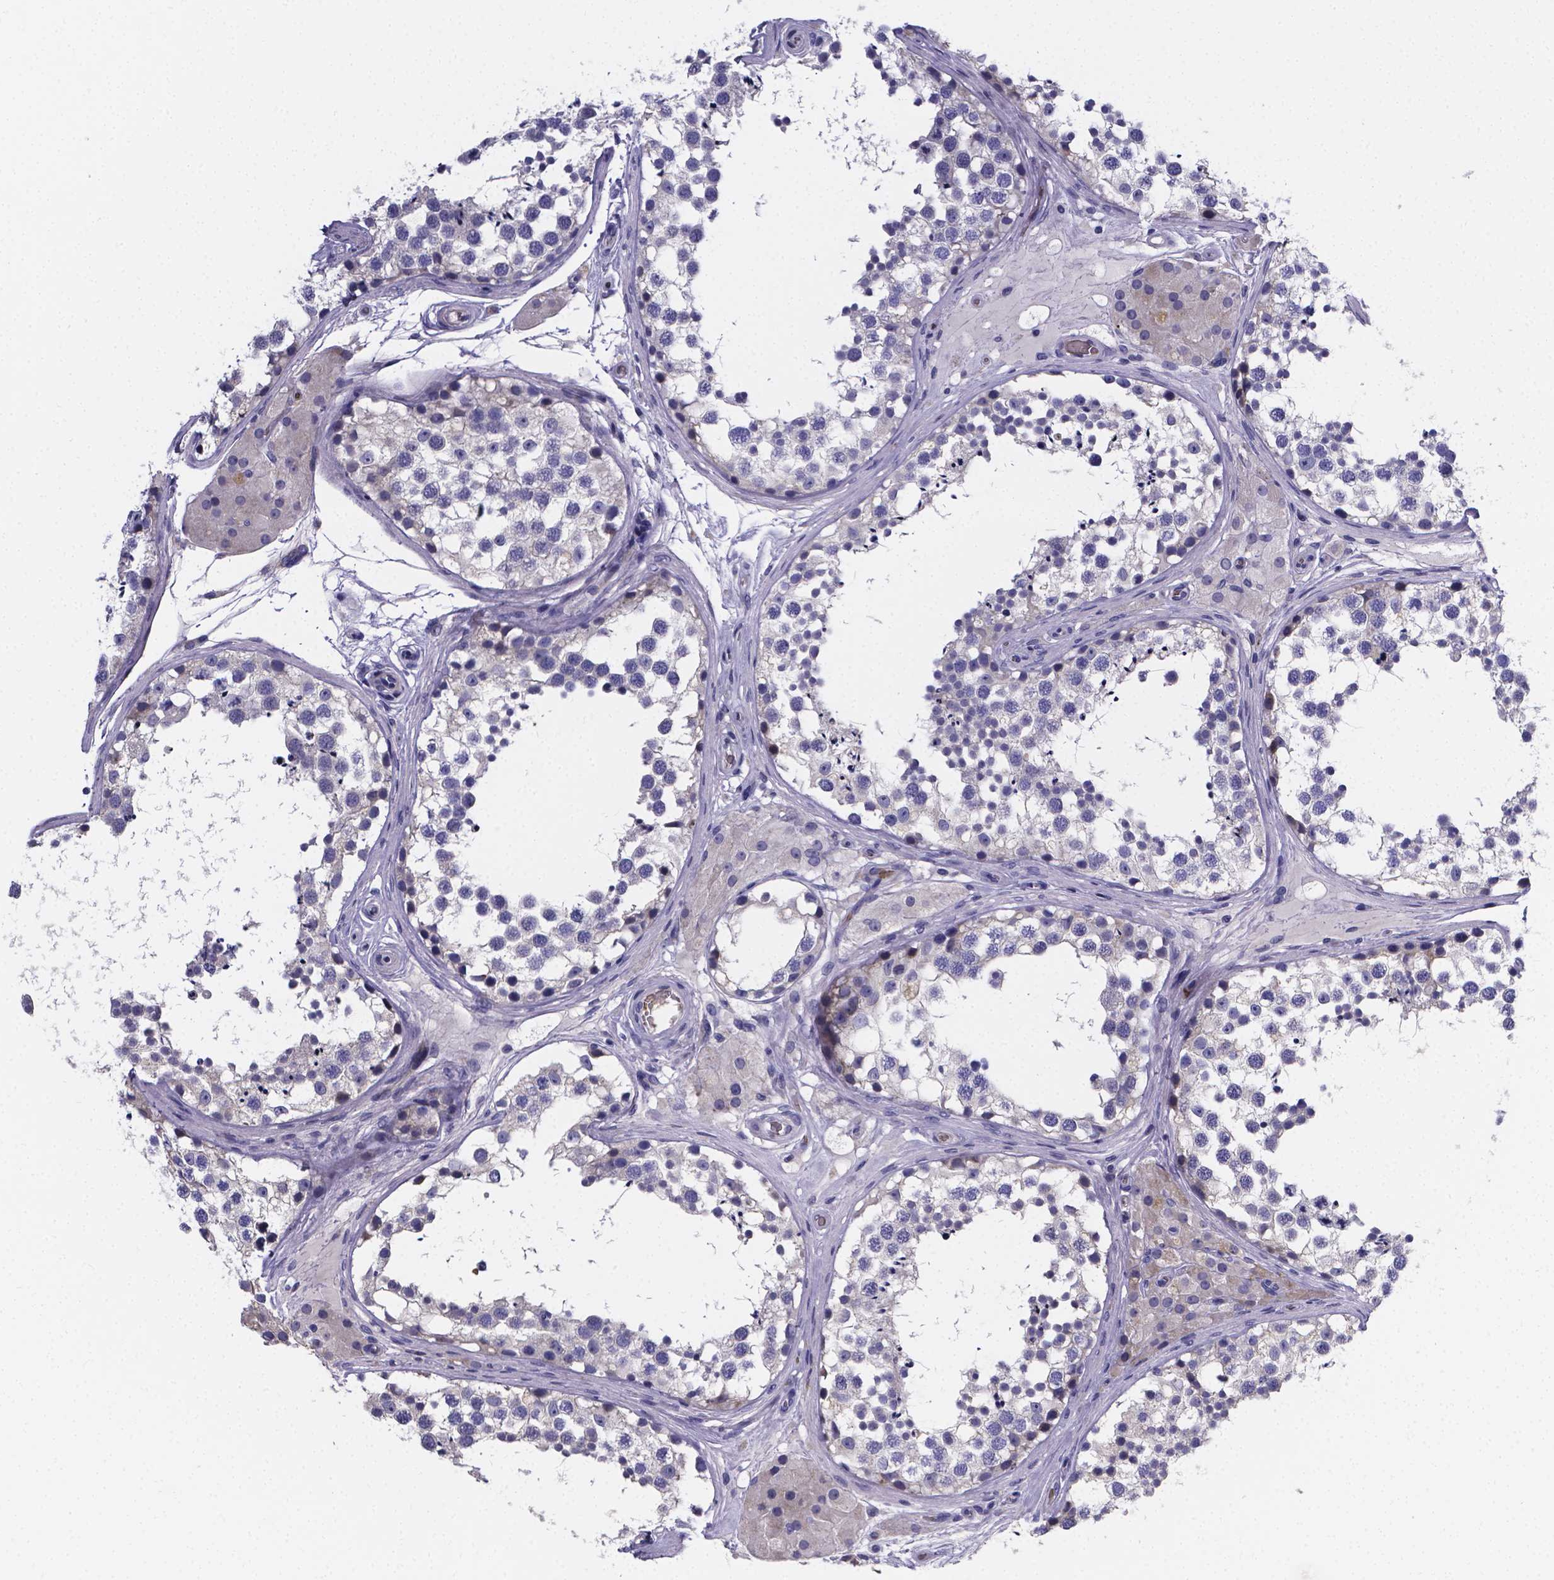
{"staining": {"intensity": "negative", "quantity": "none", "location": "none"}, "tissue": "testis", "cell_type": "Cells in seminiferous ducts", "image_type": "normal", "snomed": [{"axis": "morphology", "description": "Normal tissue, NOS"}, {"axis": "morphology", "description": "Seminoma, NOS"}, {"axis": "topography", "description": "Testis"}], "caption": "This image is of normal testis stained with immunohistochemistry to label a protein in brown with the nuclei are counter-stained blue. There is no expression in cells in seminiferous ducts. (DAB (3,3'-diaminobenzidine) immunohistochemistry (IHC), high magnification).", "gene": "GABRA3", "patient": {"sex": "male", "age": 65}}